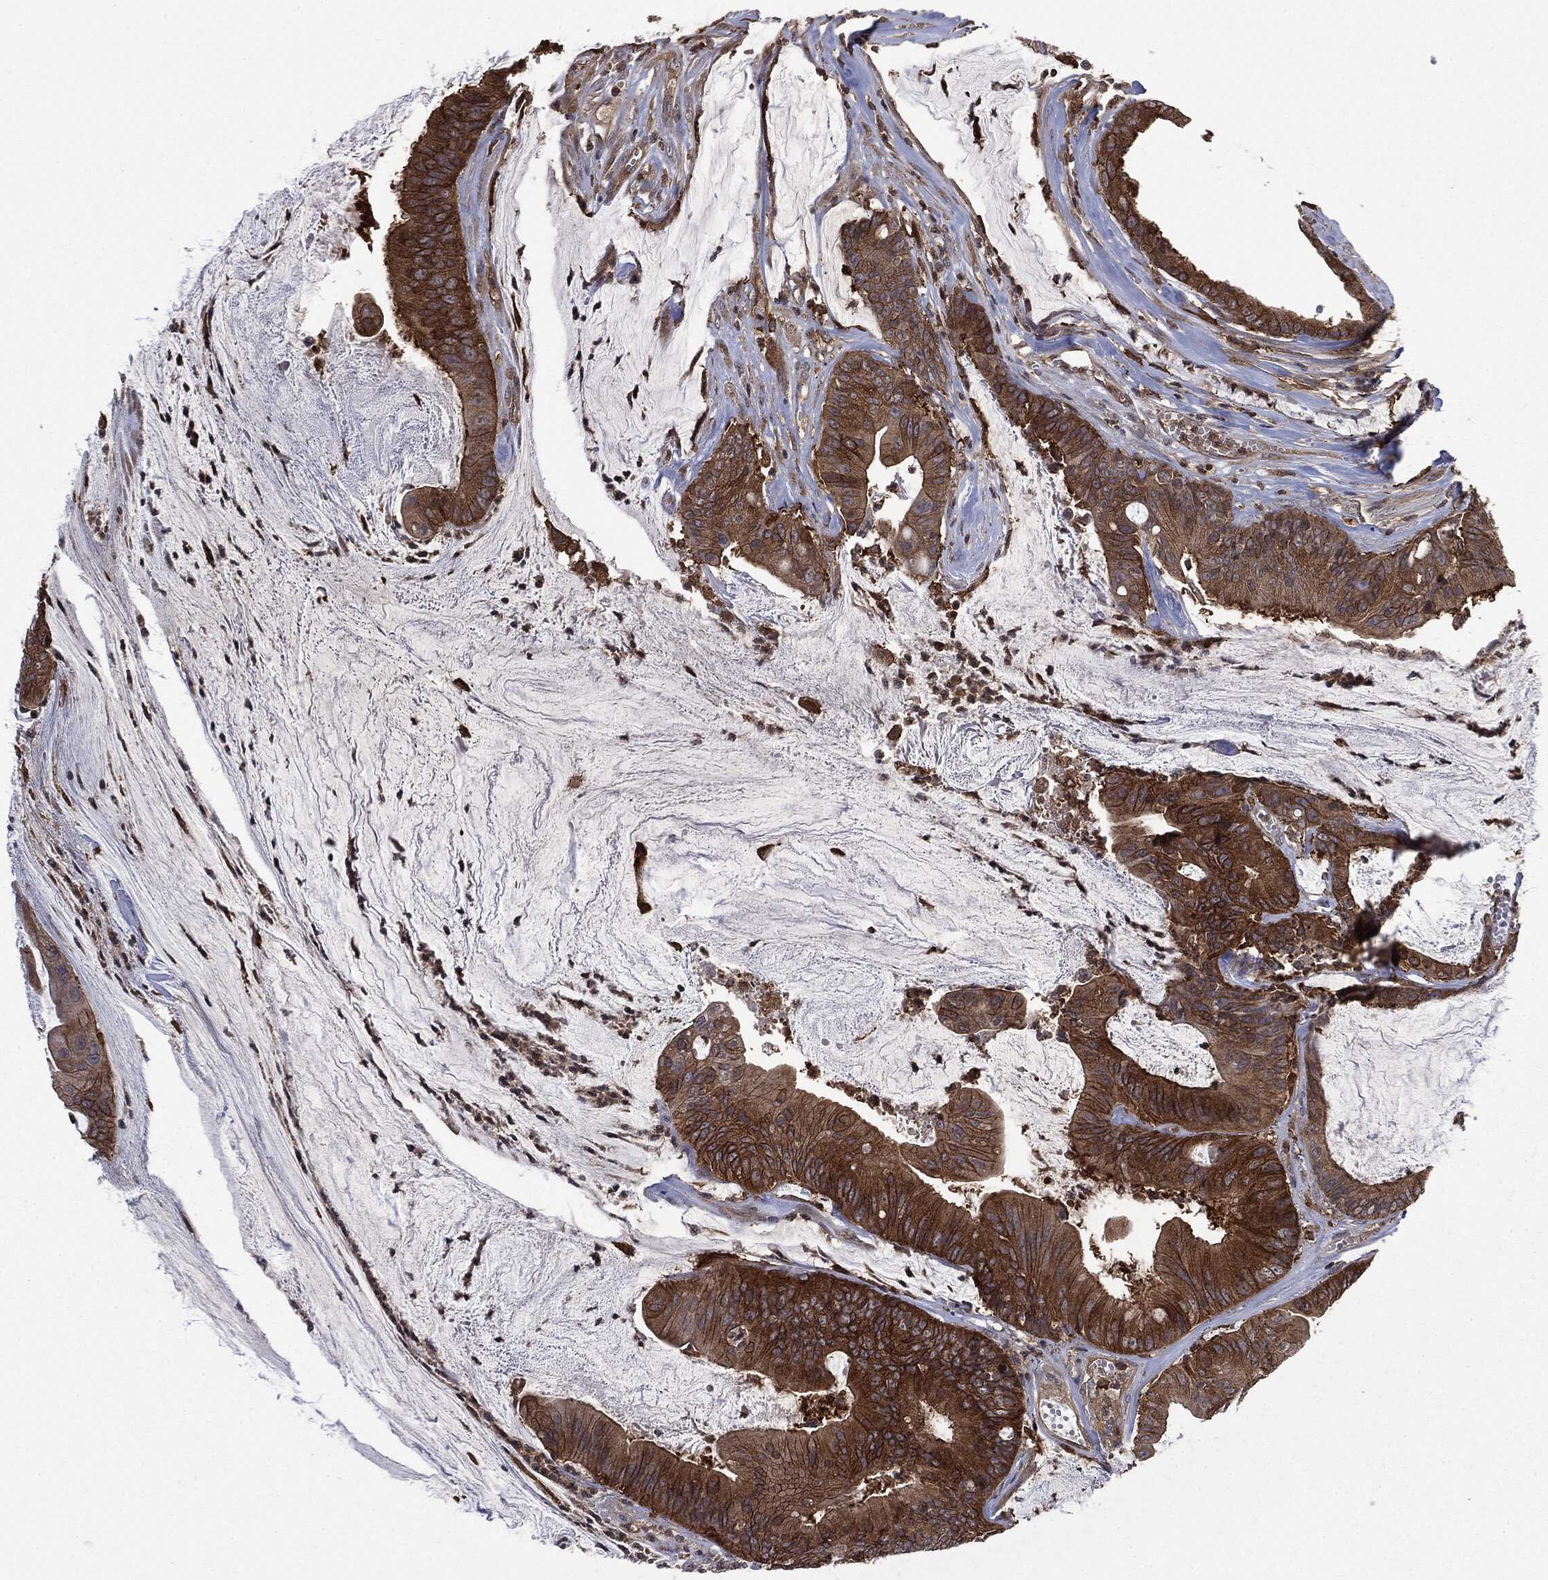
{"staining": {"intensity": "strong", "quantity": ">75%", "location": "cytoplasmic/membranous"}, "tissue": "colorectal cancer", "cell_type": "Tumor cells", "image_type": "cancer", "snomed": [{"axis": "morphology", "description": "Adenocarcinoma, NOS"}, {"axis": "topography", "description": "Colon"}], "caption": "Brown immunohistochemical staining in colorectal adenocarcinoma displays strong cytoplasmic/membranous positivity in about >75% of tumor cells.", "gene": "SNX5", "patient": {"sex": "female", "age": 69}}